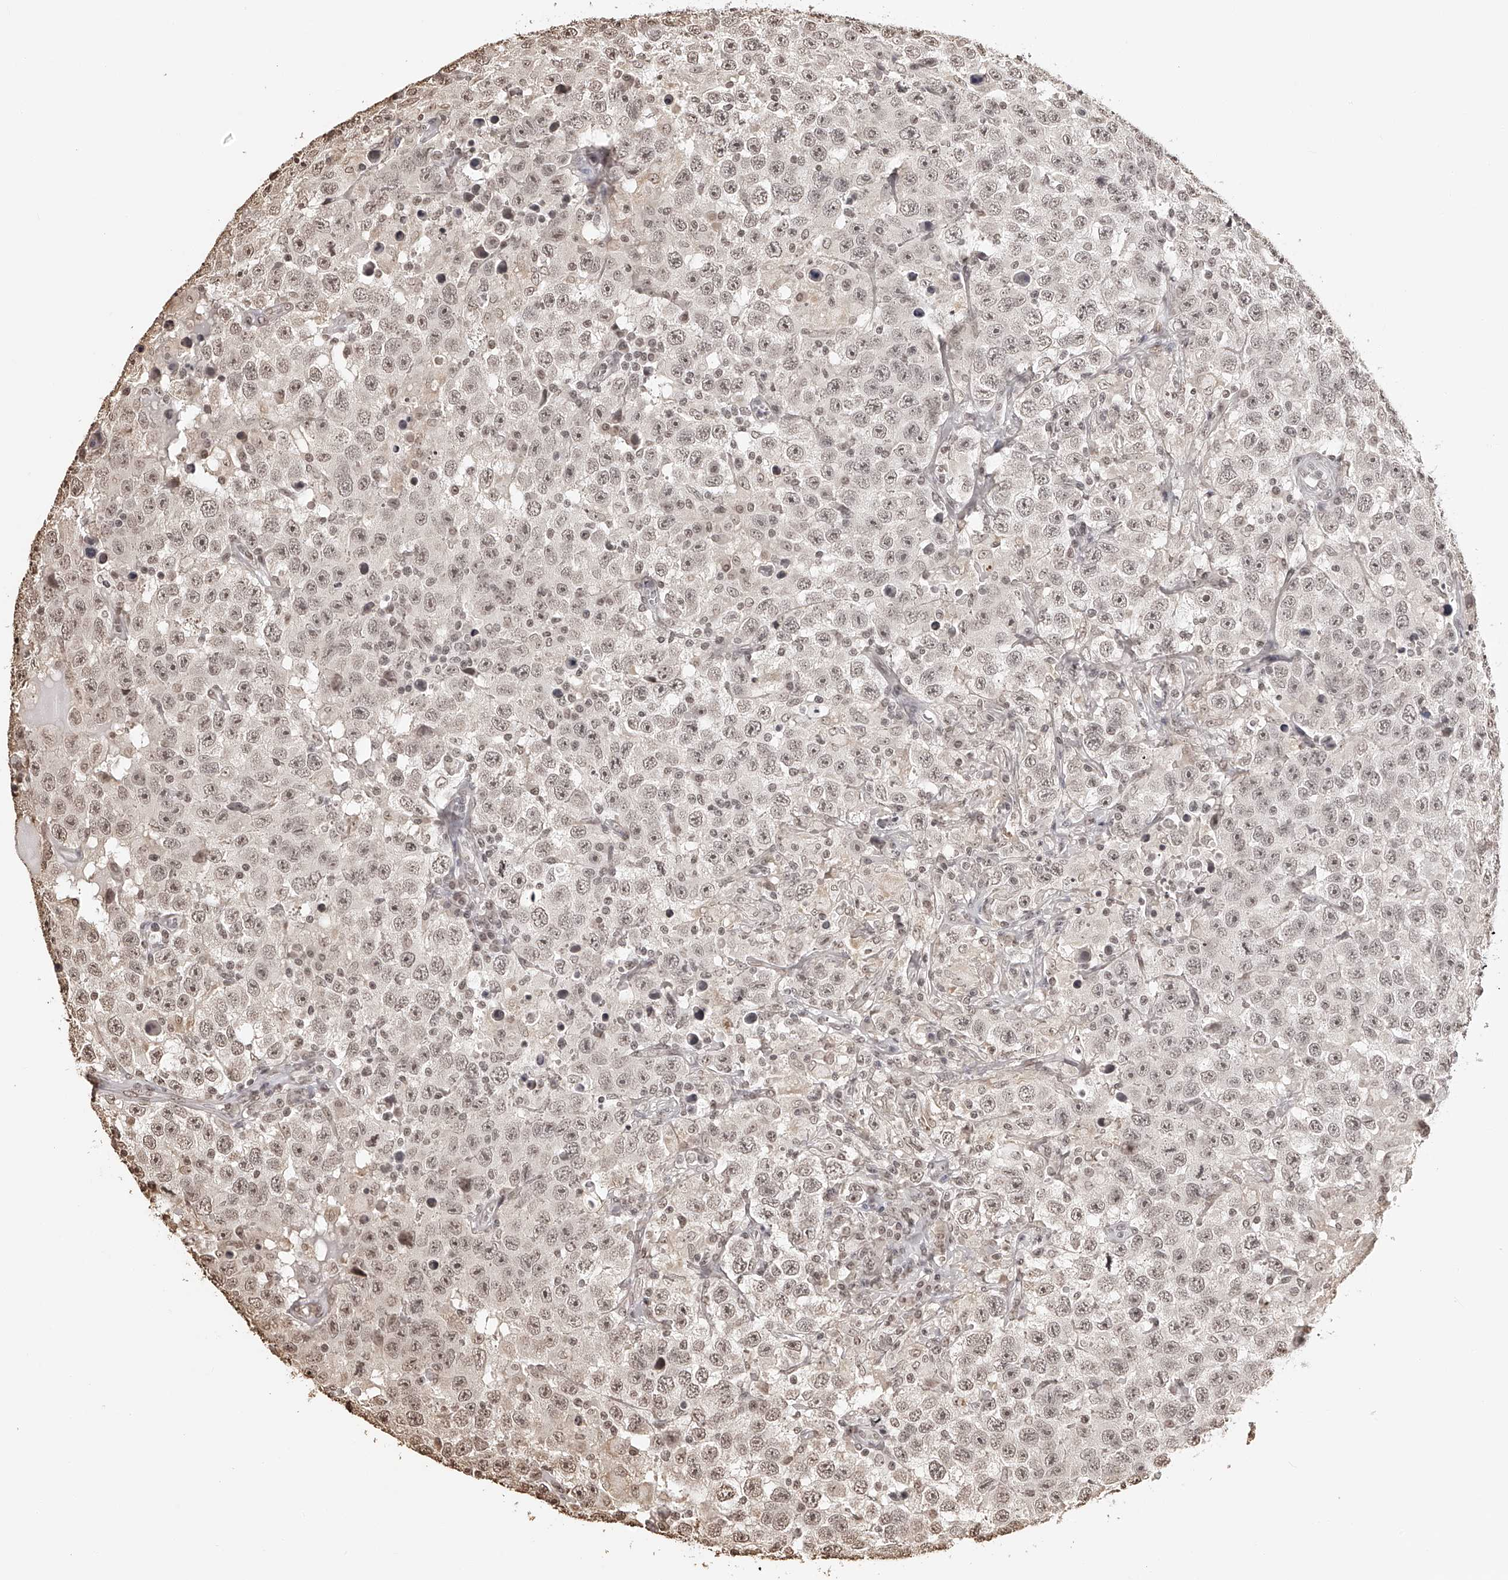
{"staining": {"intensity": "weak", "quantity": ">75%", "location": "nuclear"}, "tissue": "testis cancer", "cell_type": "Tumor cells", "image_type": "cancer", "snomed": [{"axis": "morphology", "description": "Seminoma, NOS"}, {"axis": "topography", "description": "Testis"}], "caption": "This is a histology image of immunohistochemistry (IHC) staining of seminoma (testis), which shows weak expression in the nuclear of tumor cells.", "gene": "ZNF503", "patient": {"sex": "male", "age": 41}}